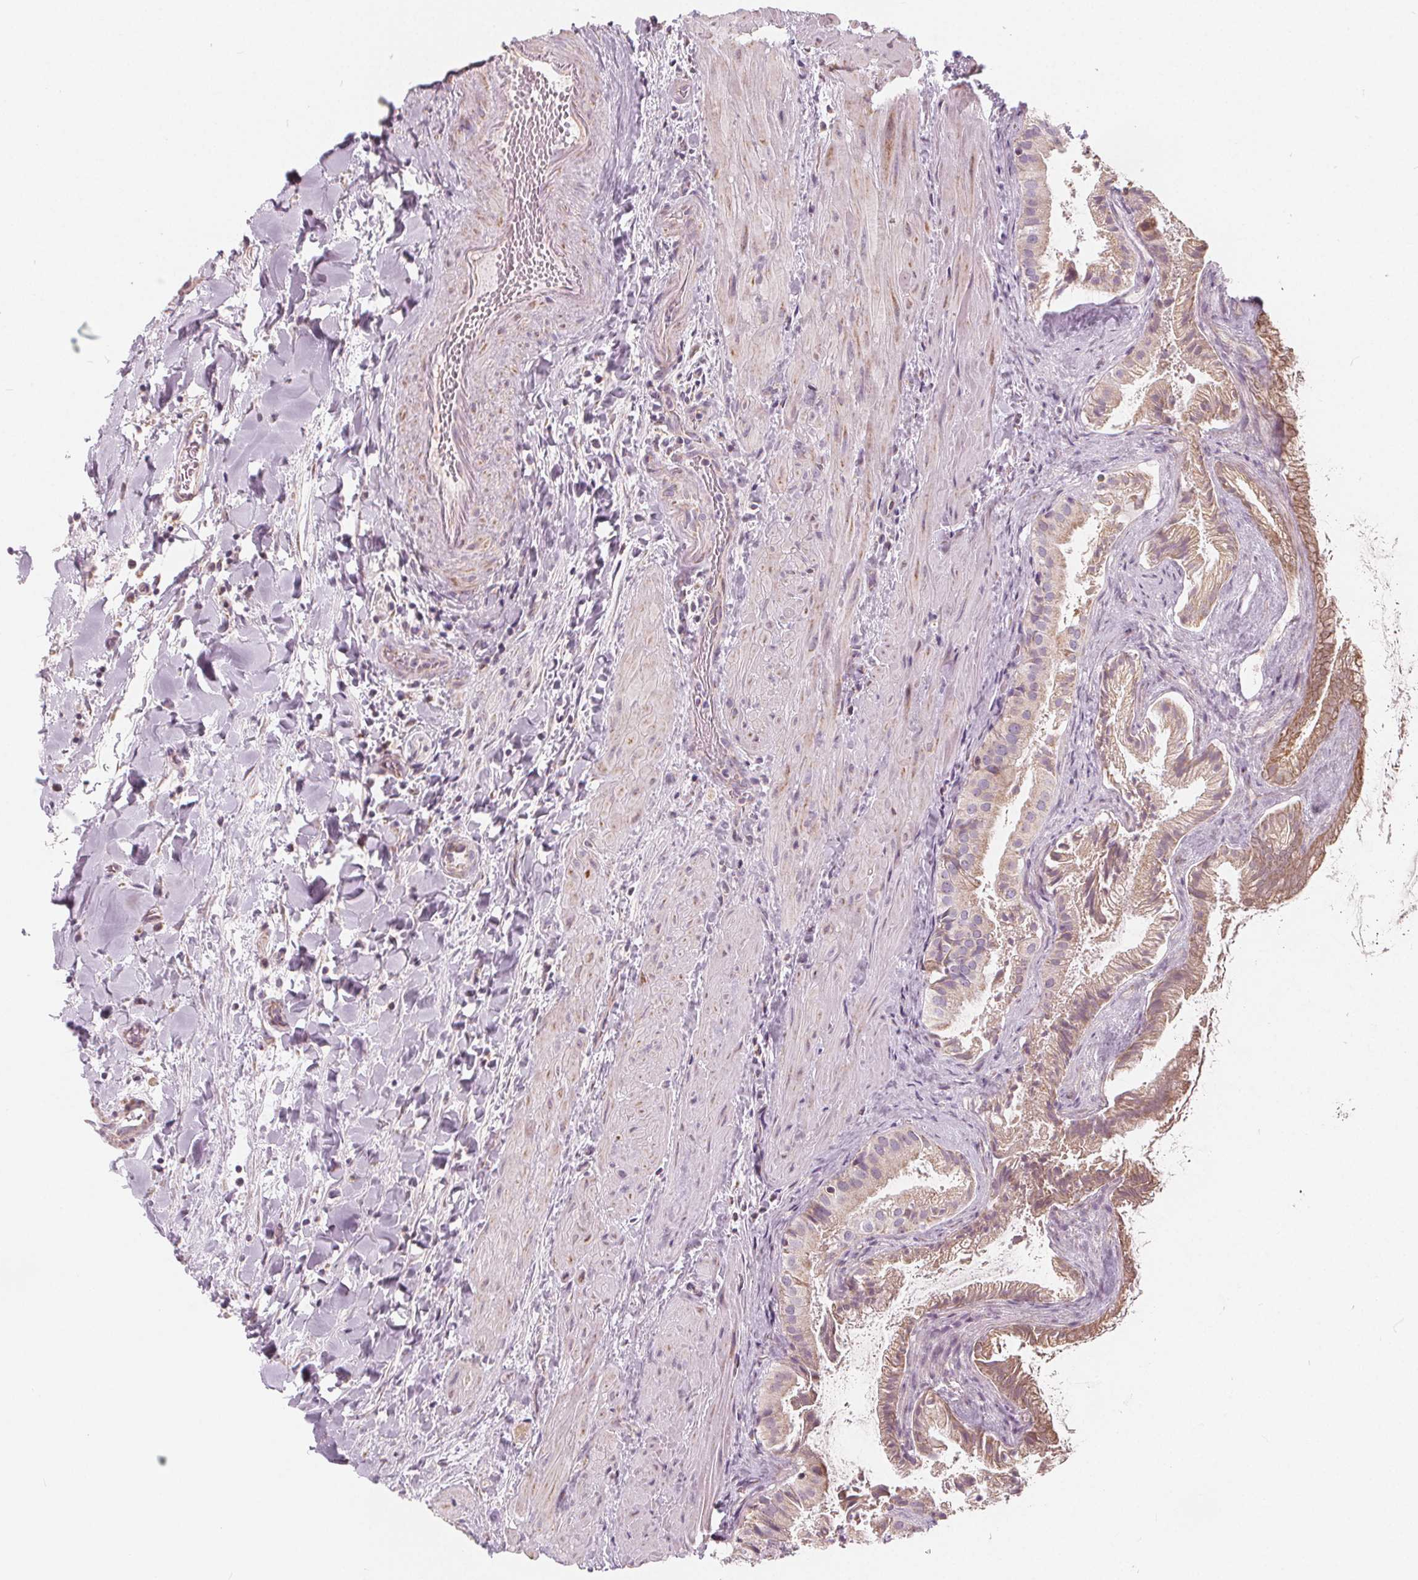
{"staining": {"intensity": "moderate", "quantity": ">75%", "location": "cytoplasmic/membranous"}, "tissue": "gallbladder", "cell_type": "Glandular cells", "image_type": "normal", "snomed": [{"axis": "morphology", "description": "Normal tissue, NOS"}, {"axis": "topography", "description": "Gallbladder"}], "caption": "Benign gallbladder was stained to show a protein in brown. There is medium levels of moderate cytoplasmic/membranous expression in about >75% of glandular cells.", "gene": "NUP210L", "patient": {"sex": "male", "age": 70}}